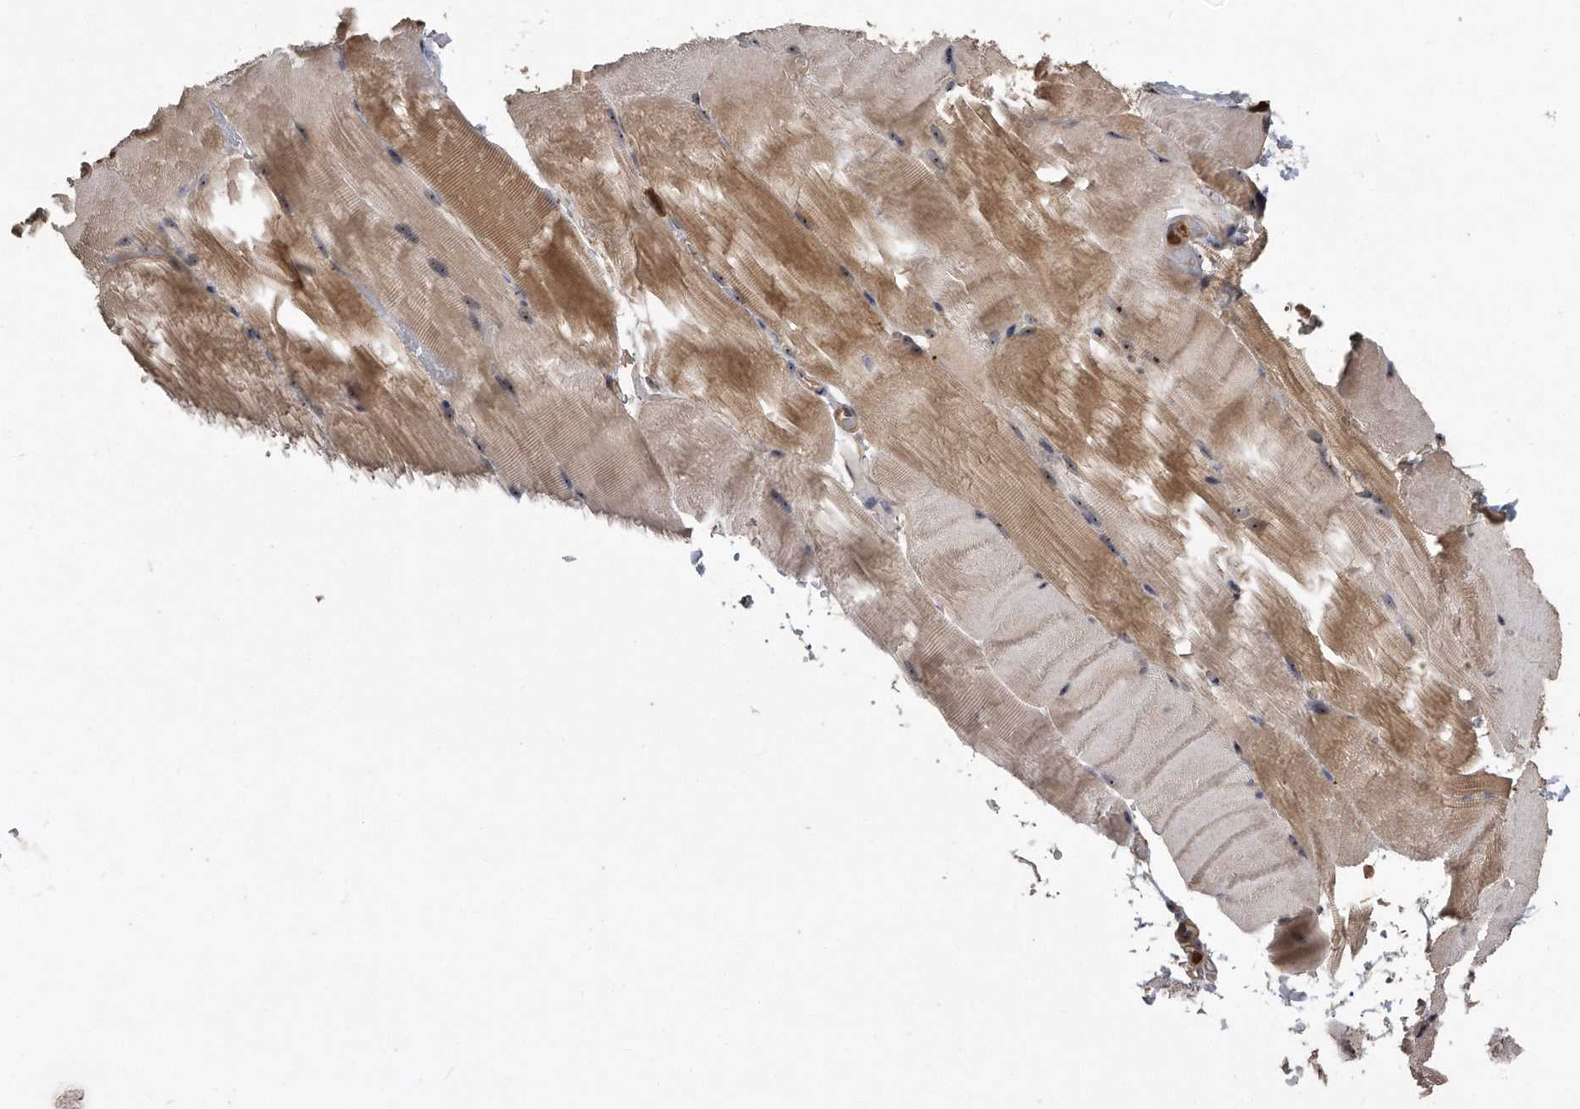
{"staining": {"intensity": "moderate", "quantity": "25%-75%", "location": "cytoplasmic/membranous"}, "tissue": "skeletal muscle", "cell_type": "Myocytes", "image_type": "normal", "snomed": [{"axis": "morphology", "description": "Normal tissue, NOS"}, {"axis": "topography", "description": "Skeletal muscle"}, {"axis": "topography", "description": "Parathyroid gland"}], "caption": "High-magnification brightfield microscopy of normal skeletal muscle stained with DAB (brown) and counterstained with hematoxylin (blue). myocytes exhibit moderate cytoplasmic/membranous expression is seen in approximately25%-75% of cells.", "gene": "PELO", "patient": {"sex": "female", "age": 37}}